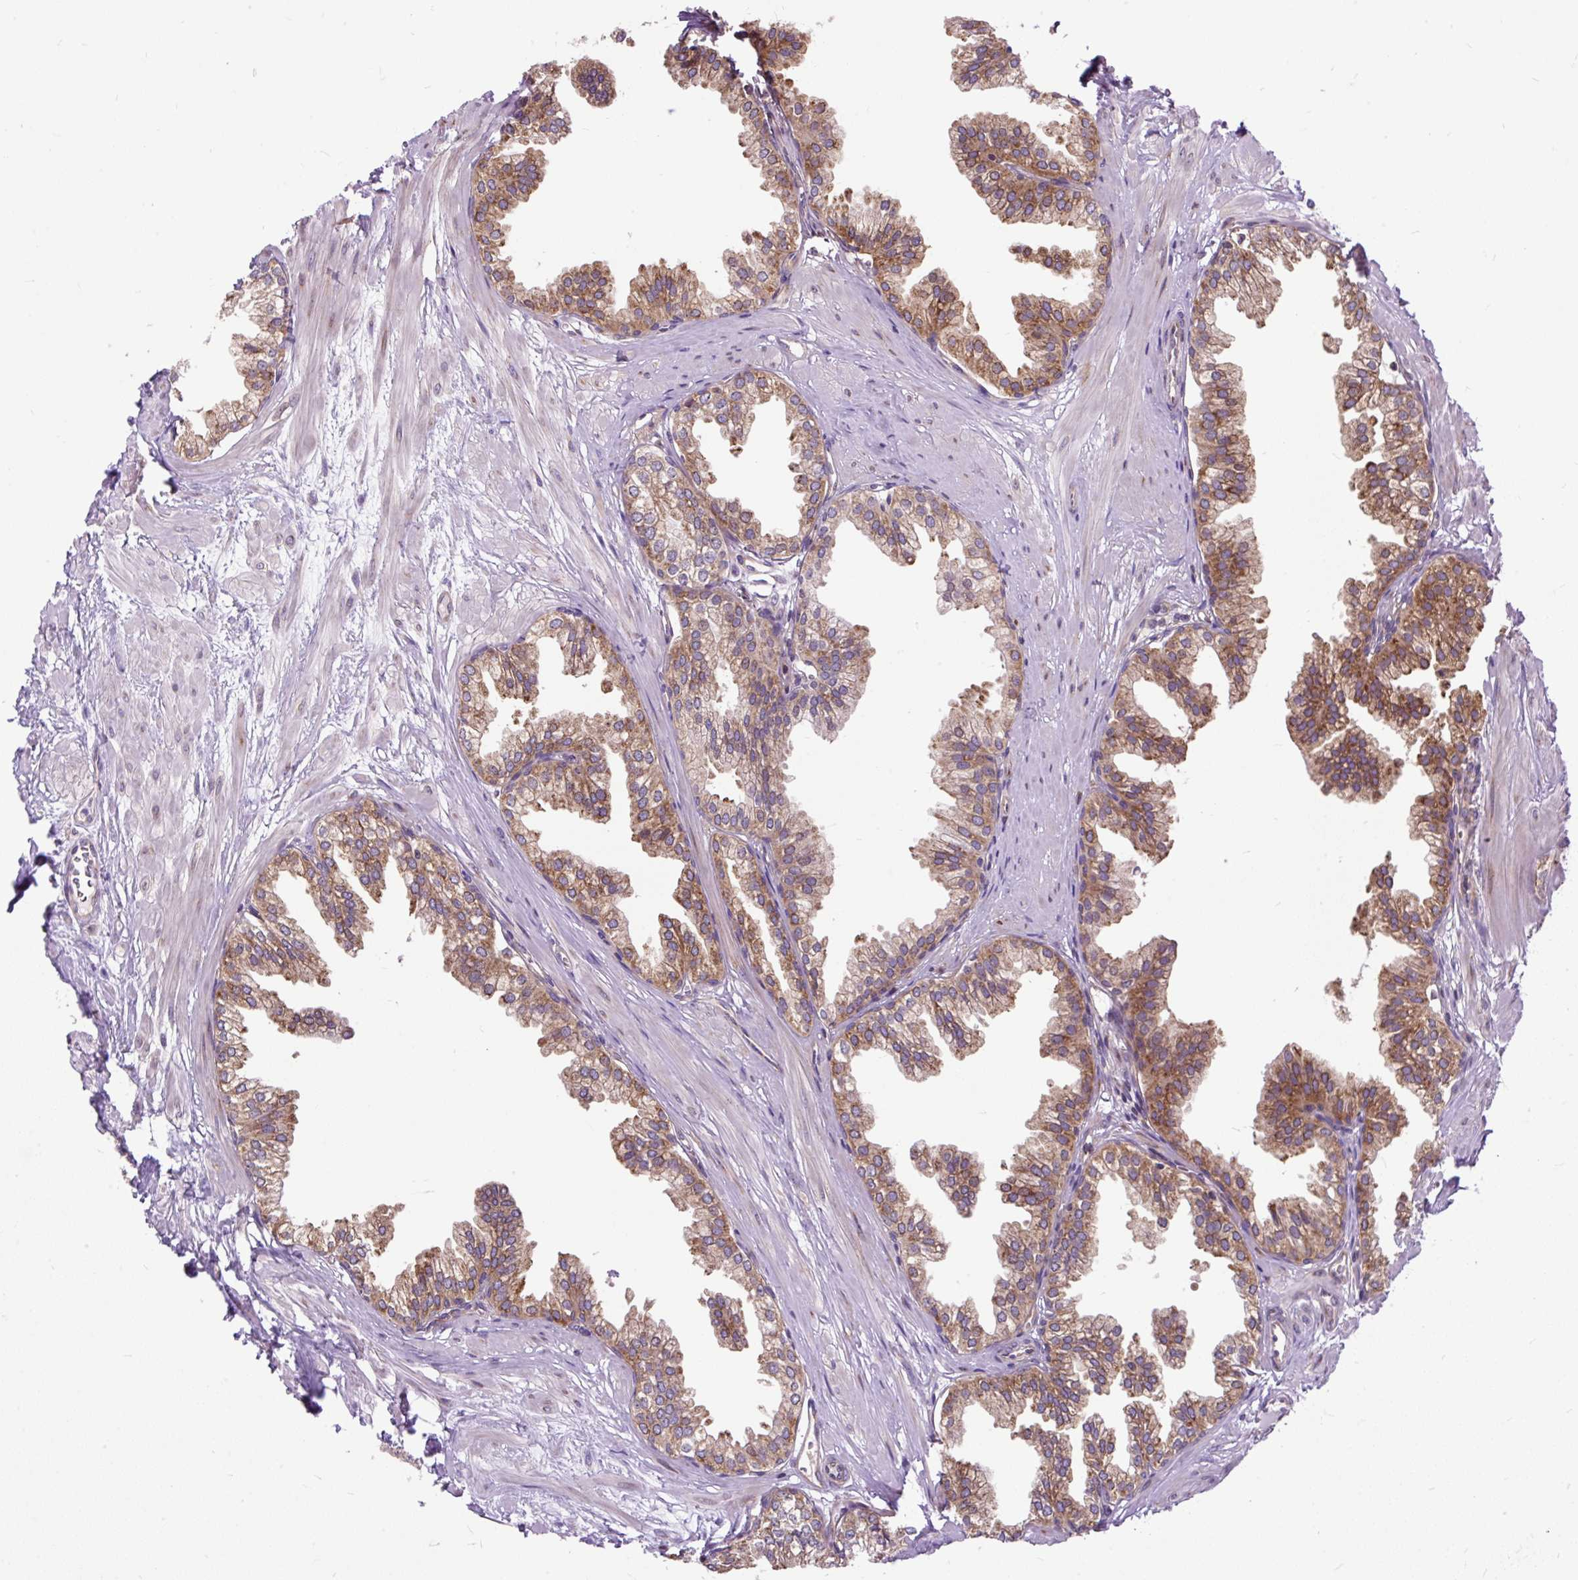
{"staining": {"intensity": "moderate", "quantity": ">75%", "location": "cytoplasmic/membranous"}, "tissue": "prostate", "cell_type": "Glandular cells", "image_type": "normal", "snomed": [{"axis": "morphology", "description": "Normal tissue, NOS"}, {"axis": "topography", "description": "Prostate"}, {"axis": "topography", "description": "Peripheral nerve tissue"}], "caption": "Glandular cells demonstrate moderate cytoplasmic/membranous positivity in approximately >75% of cells in benign prostate.", "gene": "TRIM17", "patient": {"sex": "male", "age": 55}}